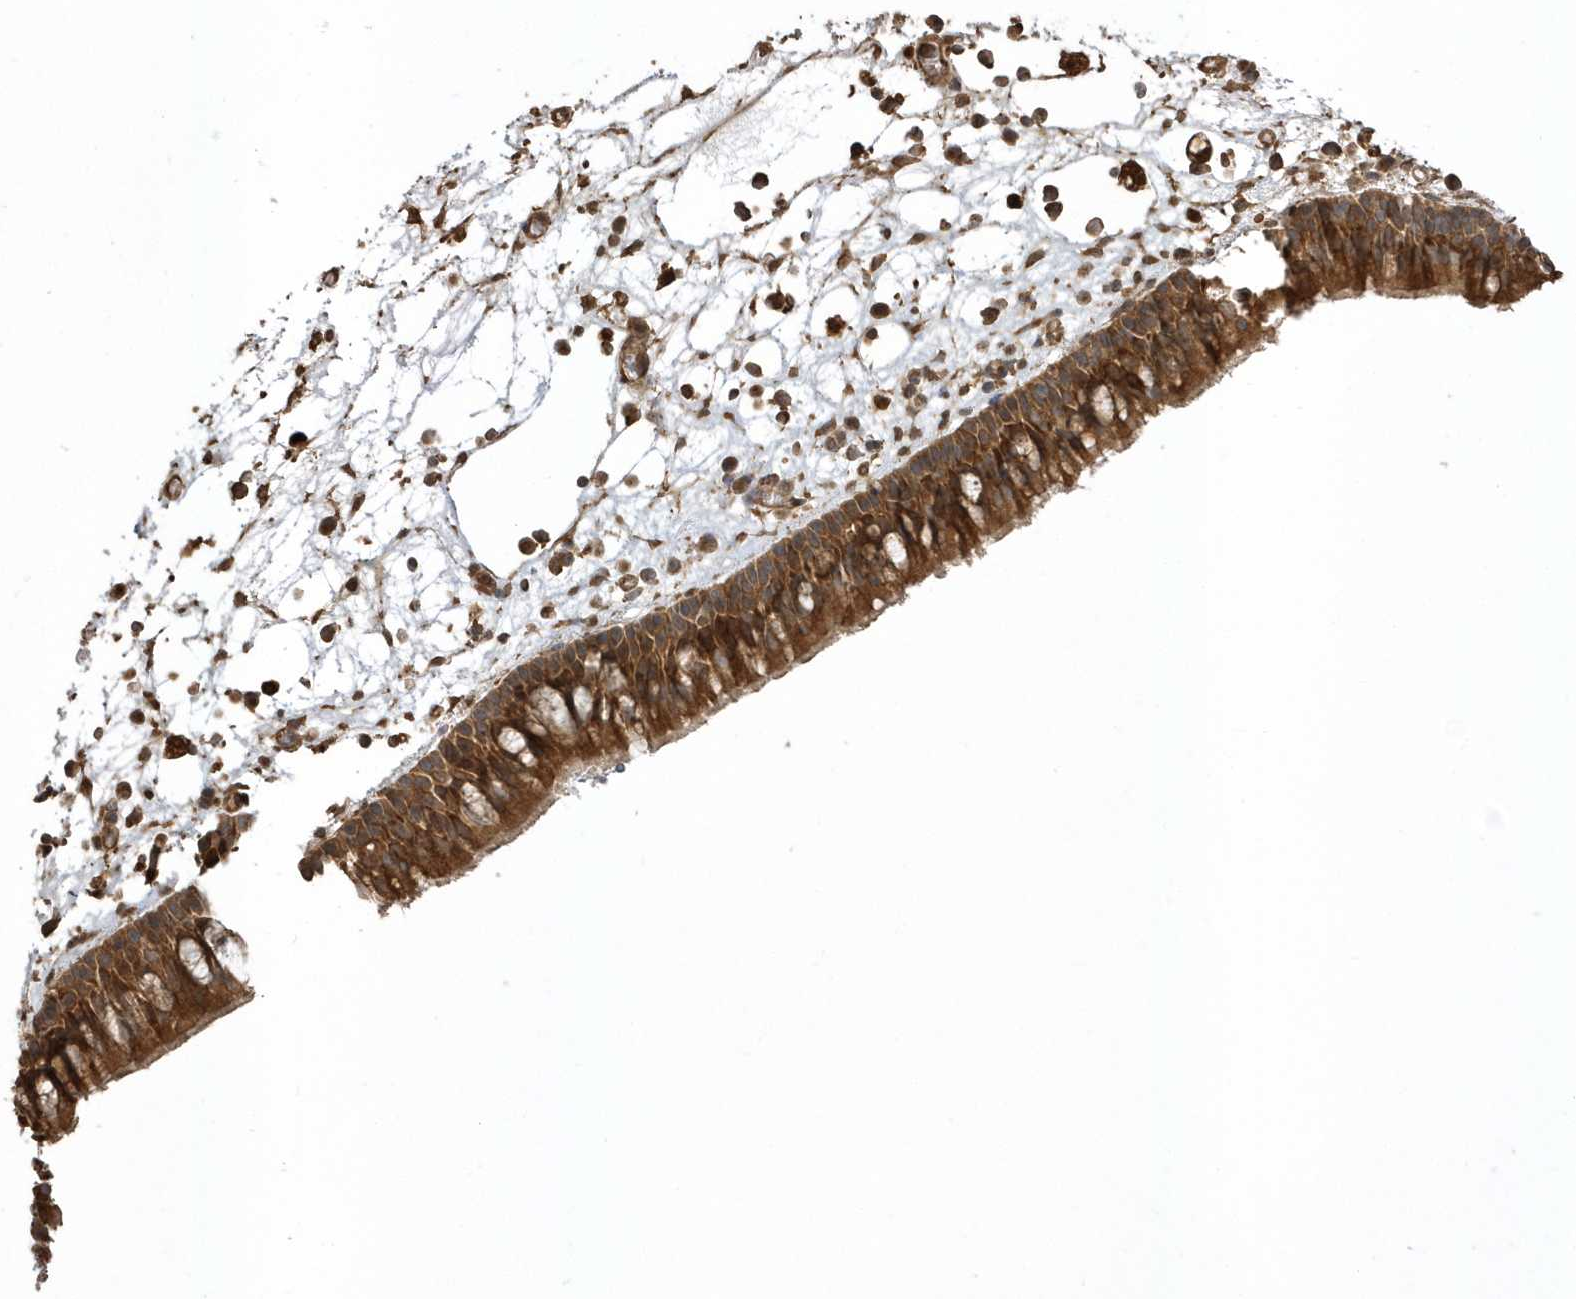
{"staining": {"intensity": "strong", "quantity": ">75%", "location": "cytoplasmic/membranous"}, "tissue": "nasopharynx", "cell_type": "Respiratory epithelial cells", "image_type": "normal", "snomed": [{"axis": "morphology", "description": "Normal tissue, NOS"}, {"axis": "morphology", "description": "Inflammation, NOS"}, {"axis": "morphology", "description": "Malignant melanoma, Metastatic site"}, {"axis": "topography", "description": "Nasopharynx"}], "caption": "A micrograph of human nasopharynx stained for a protein displays strong cytoplasmic/membranous brown staining in respiratory epithelial cells. The staining is performed using DAB (3,3'-diaminobenzidine) brown chromogen to label protein expression. The nuclei are counter-stained blue using hematoxylin.", "gene": "HNMT", "patient": {"sex": "male", "age": 70}}